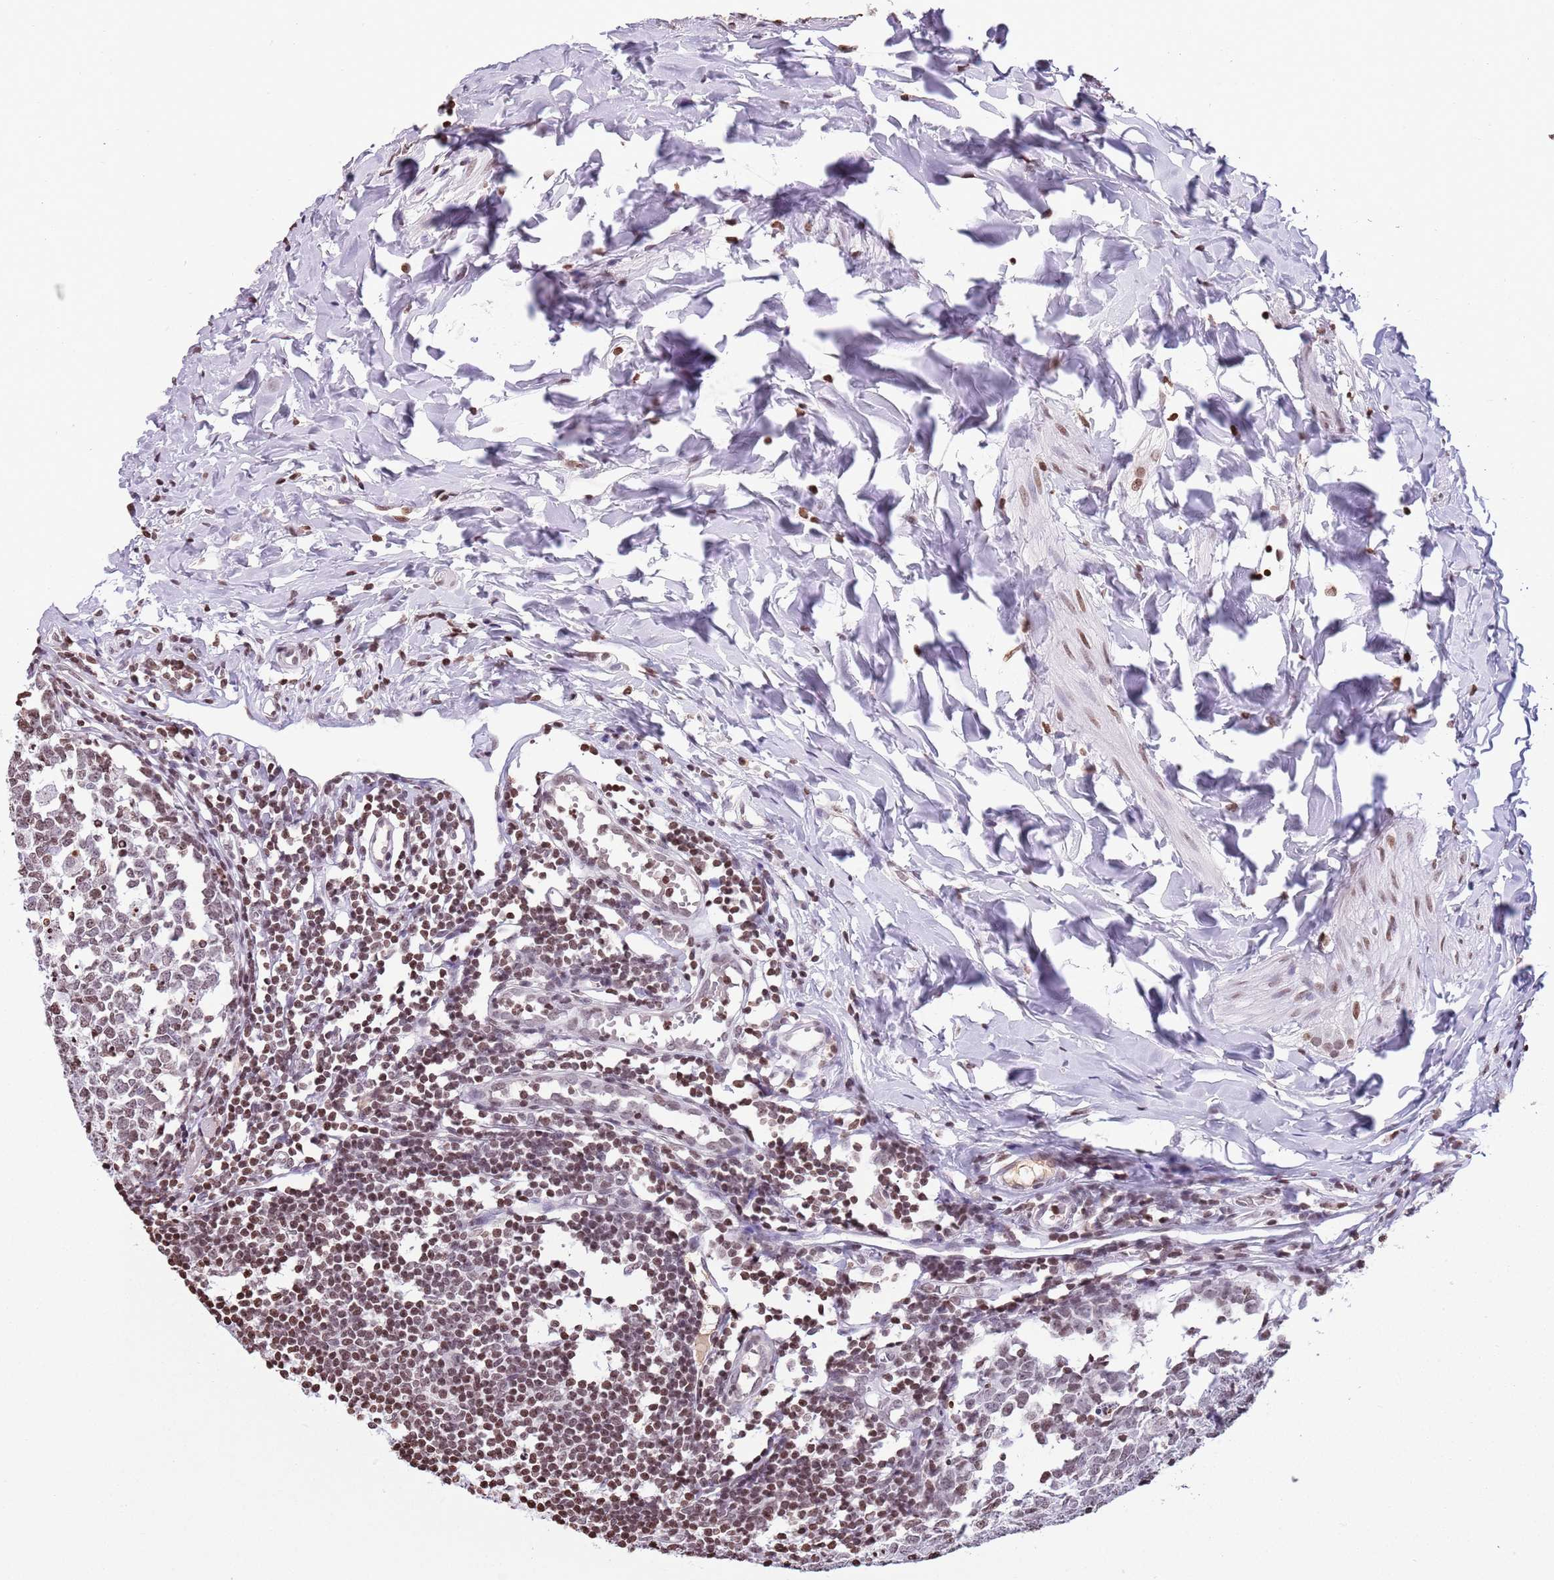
{"staining": {"intensity": "moderate", "quantity": "25%-75%", "location": "nuclear"}, "tissue": "appendix", "cell_type": "Glandular cells", "image_type": "normal", "snomed": [{"axis": "morphology", "description": "Normal tissue, NOS"}, {"axis": "topography", "description": "Appendix"}], "caption": "Brown immunohistochemical staining in benign human appendix reveals moderate nuclear staining in about 25%-75% of glandular cells. (IHC, brightfield microscopy, high magnification).", "gene": "KPNA3", "patient": {"sex": "male", "age": 14}}